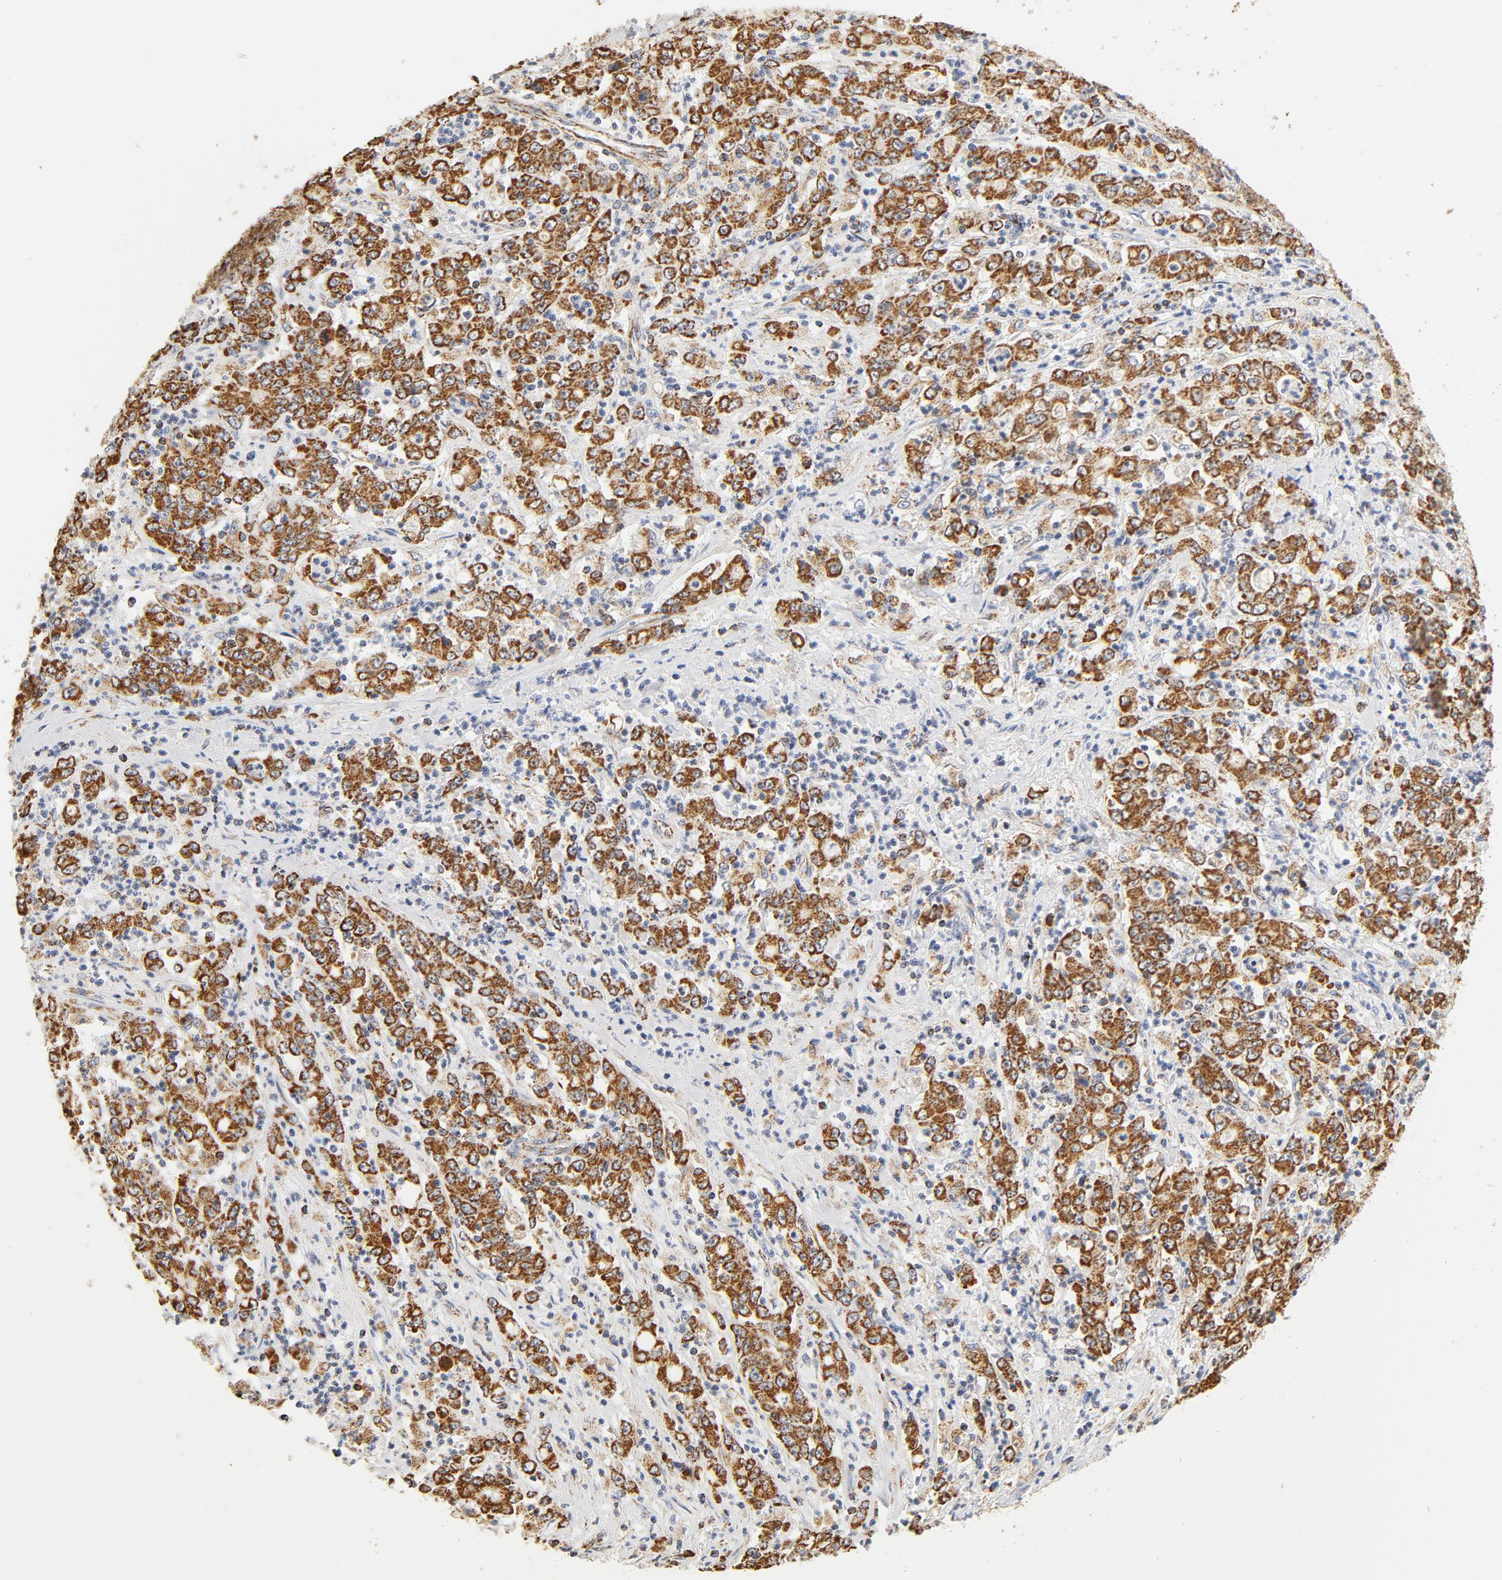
{"staining": {"intensity": "moderate", "quantity": ">75%", "location": "cytoplasmic/membranous"}, "tissue": "stomach cancer", "cell_type": "Tumor cells", "image_type": "cancer", "snomed": [{"axis": "morphology", "description": "Adenocarcinoma, NOS"}, {"axis": "topography", "description": "Stomach, lower"}], "caption": "Stomach adenocarcinoma was stained to show a protein in brown. There is medium levels of moderate cytoplasmic/membranous positivity in about >75% of tumor cells. Using DAB (3,3'-diaminobenzidine) (brown) and hematoxylin (blue) stains, captured at high magnification using brightfield microscopy.", "gene": "COX4I1", "patient": {"sex": "female", "age": 71}}